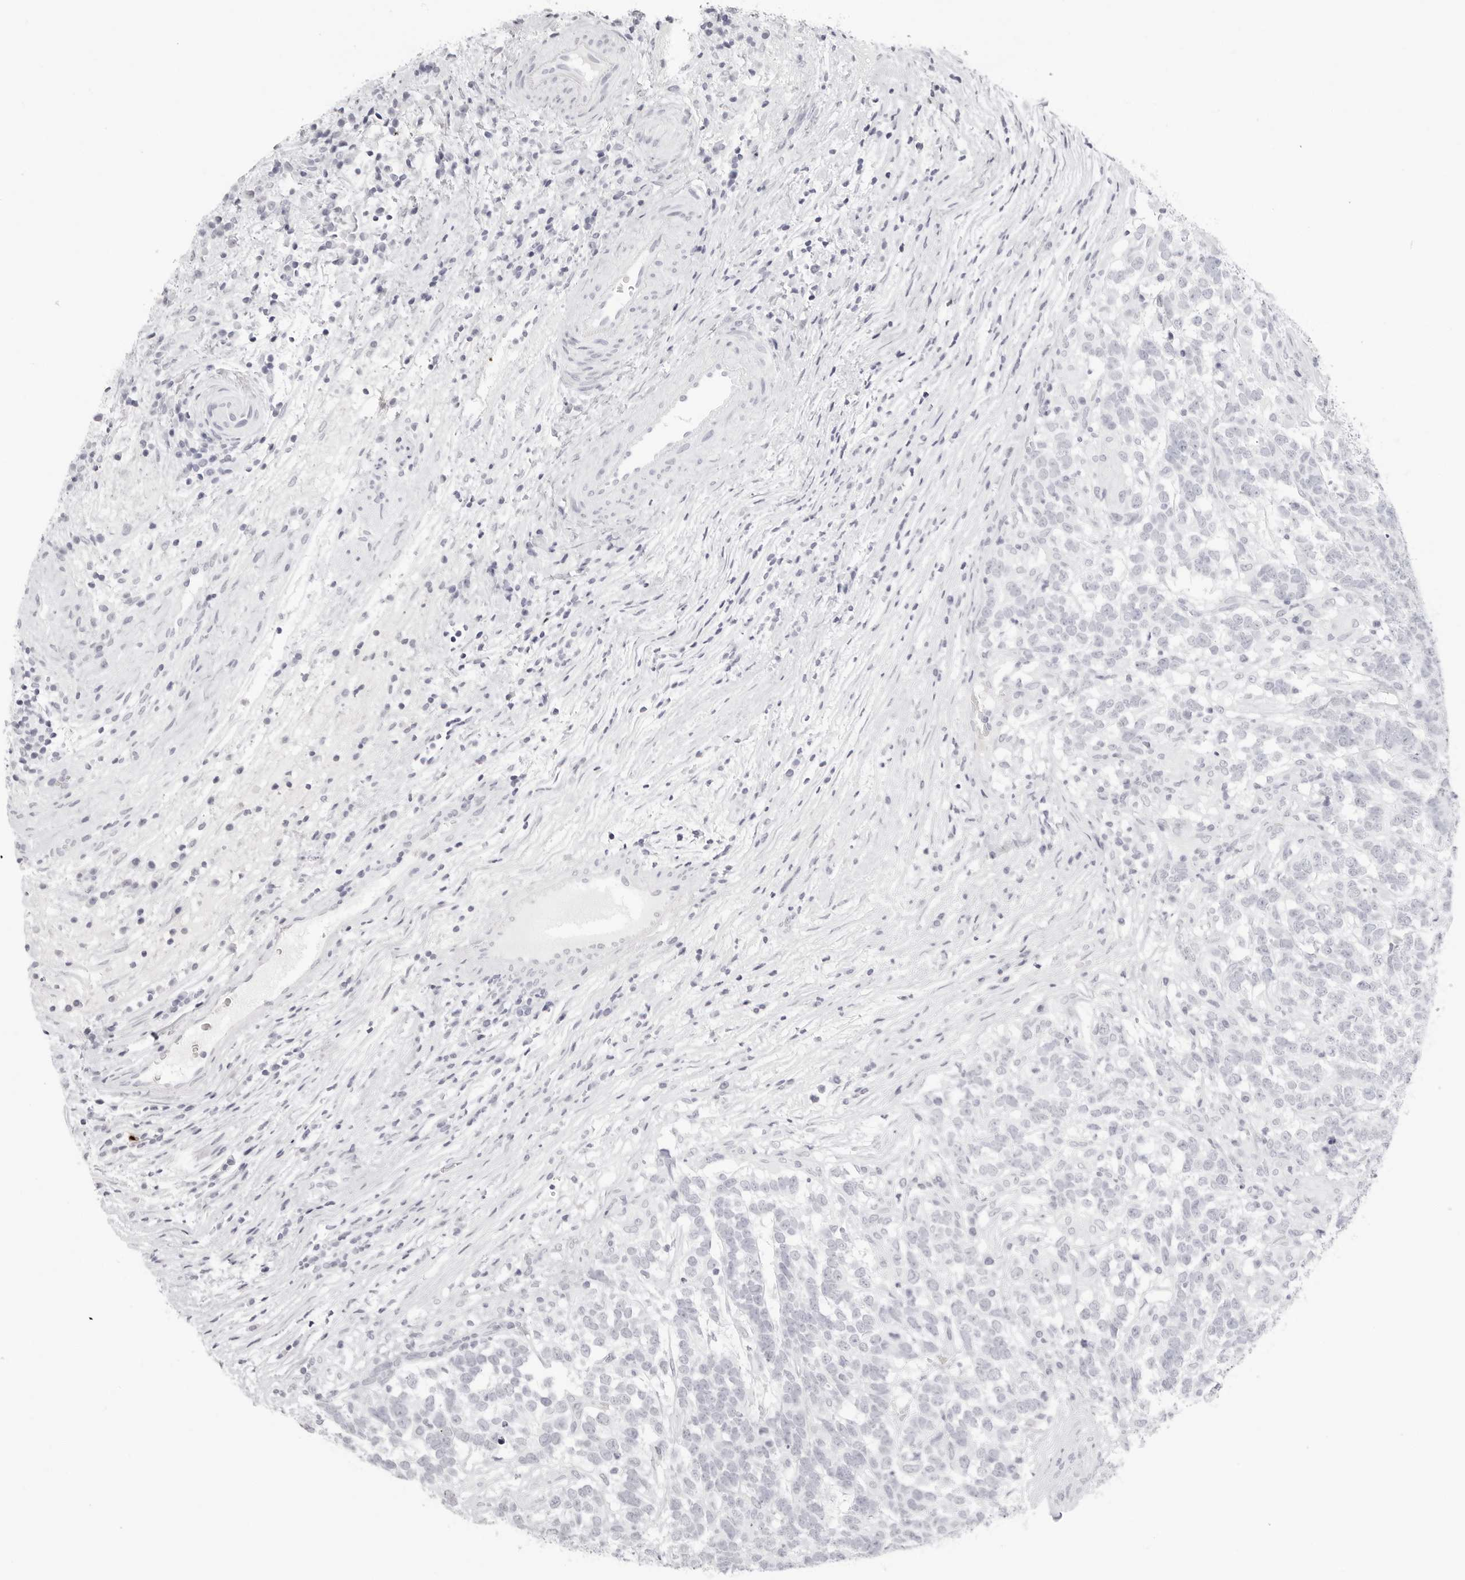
{"staining": {"intensity": "negative", "quantity": "none", "location": "none"}, "tissue": "testis cancer", "cell_type": "Tumor cells", "image_type": "cancer", "snomed": [{"axis": "morphology", "description": "Carcinoma, Embryonal, NOS"}, {"axis": "topography", "description": "Testis"}], "caption": "The photomicrograph displays no staining of tumor cells in testis embryonal carcinoma.", "gene": "CST5", "patient": {"sex": "male", "age": 26}}